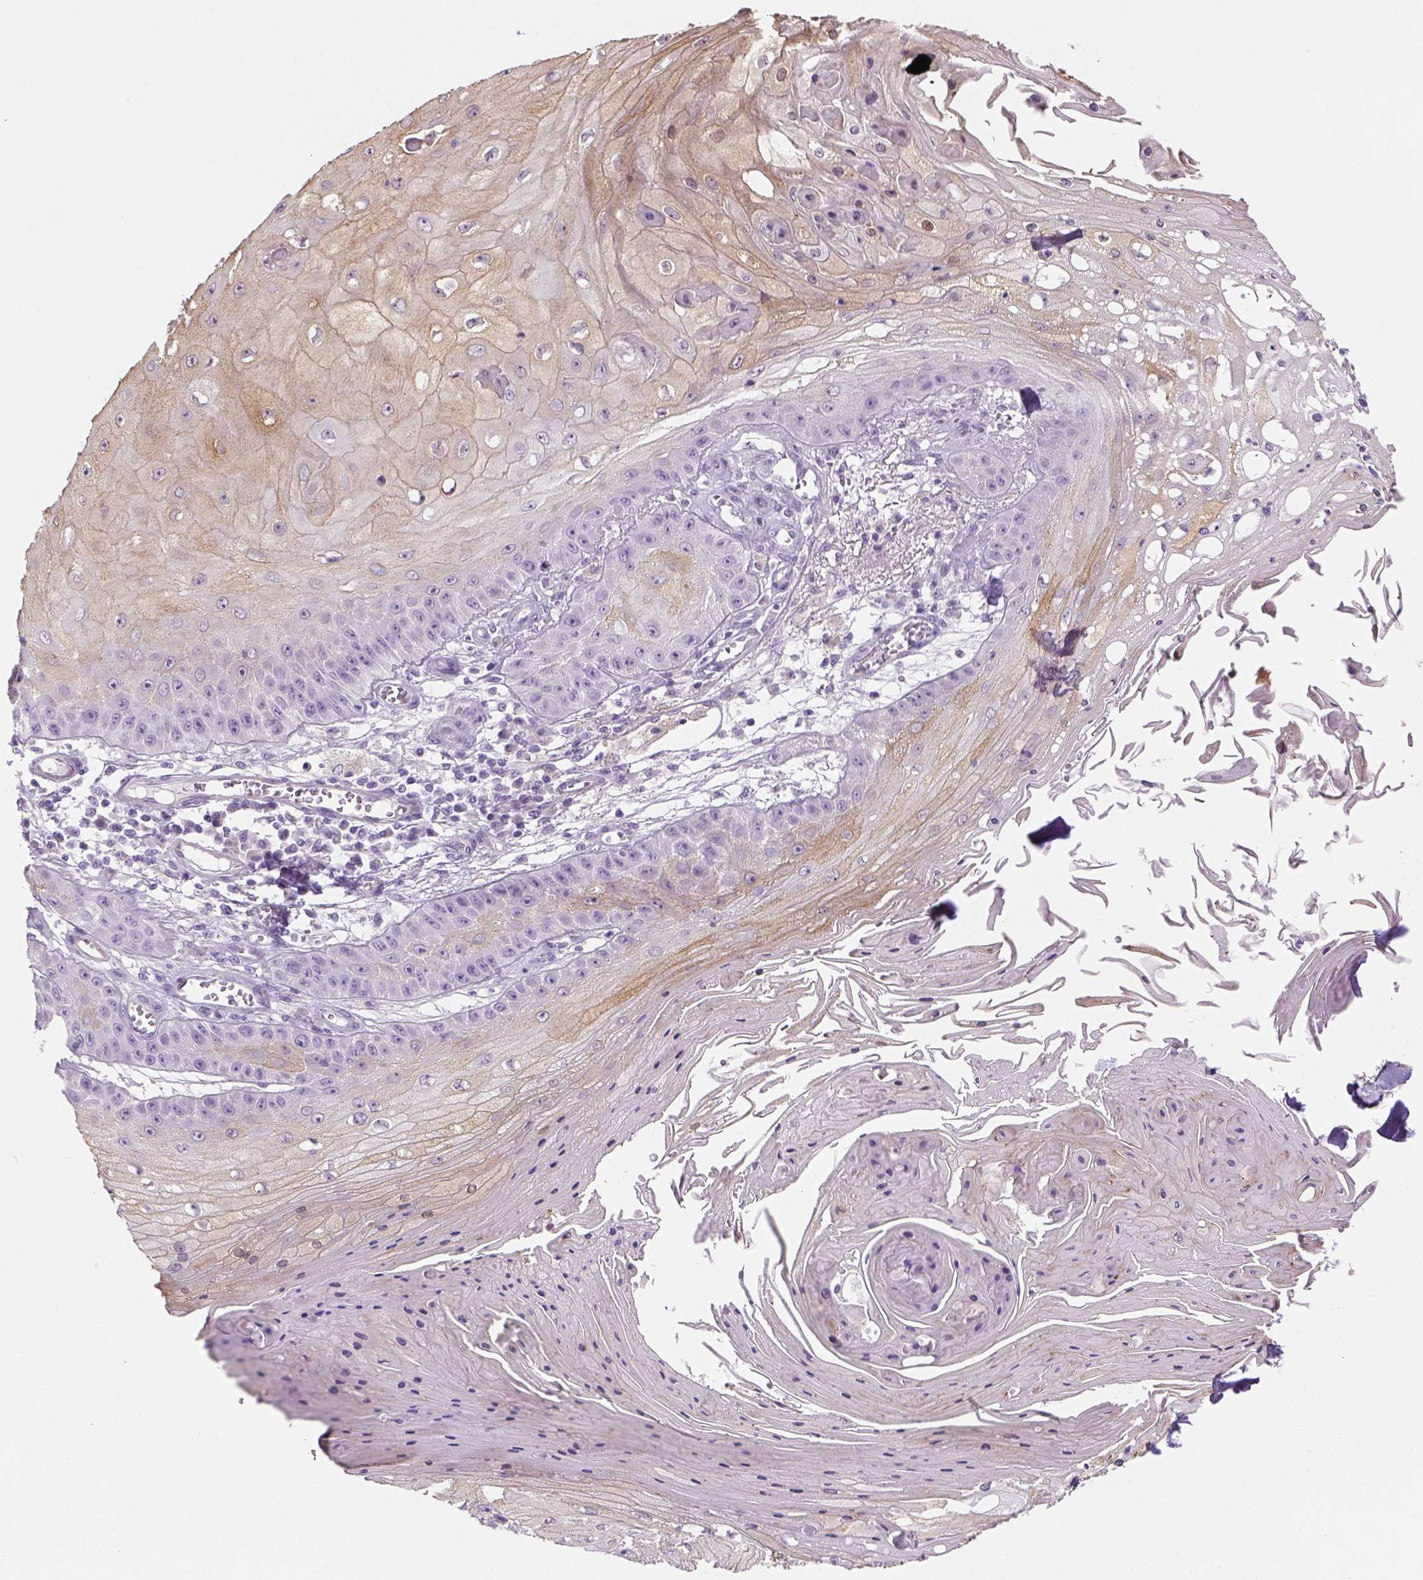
{"staining": {"intensity": "weak", "quantity": "<25%", "location": "cytoplasmic/membranous"}, "tissue": "skin cancer", "cell_type": "Tumor cells", "image_type": "cancer", "snomed": [{"axis": "morphology", "description": "Squamous cell carcinoma, NOS"}, {"axis": "topography", "description": "Skin"}], "caption": "The histopathology image exhibits no staining of tumor cells in skin cancer (squamous cell carcinoma). (Immunohistochemistry (ihc), brightfield microscopy, high magnification).", "gene": "CACNB1", "patient": {"sex": "male", "age": 70}}